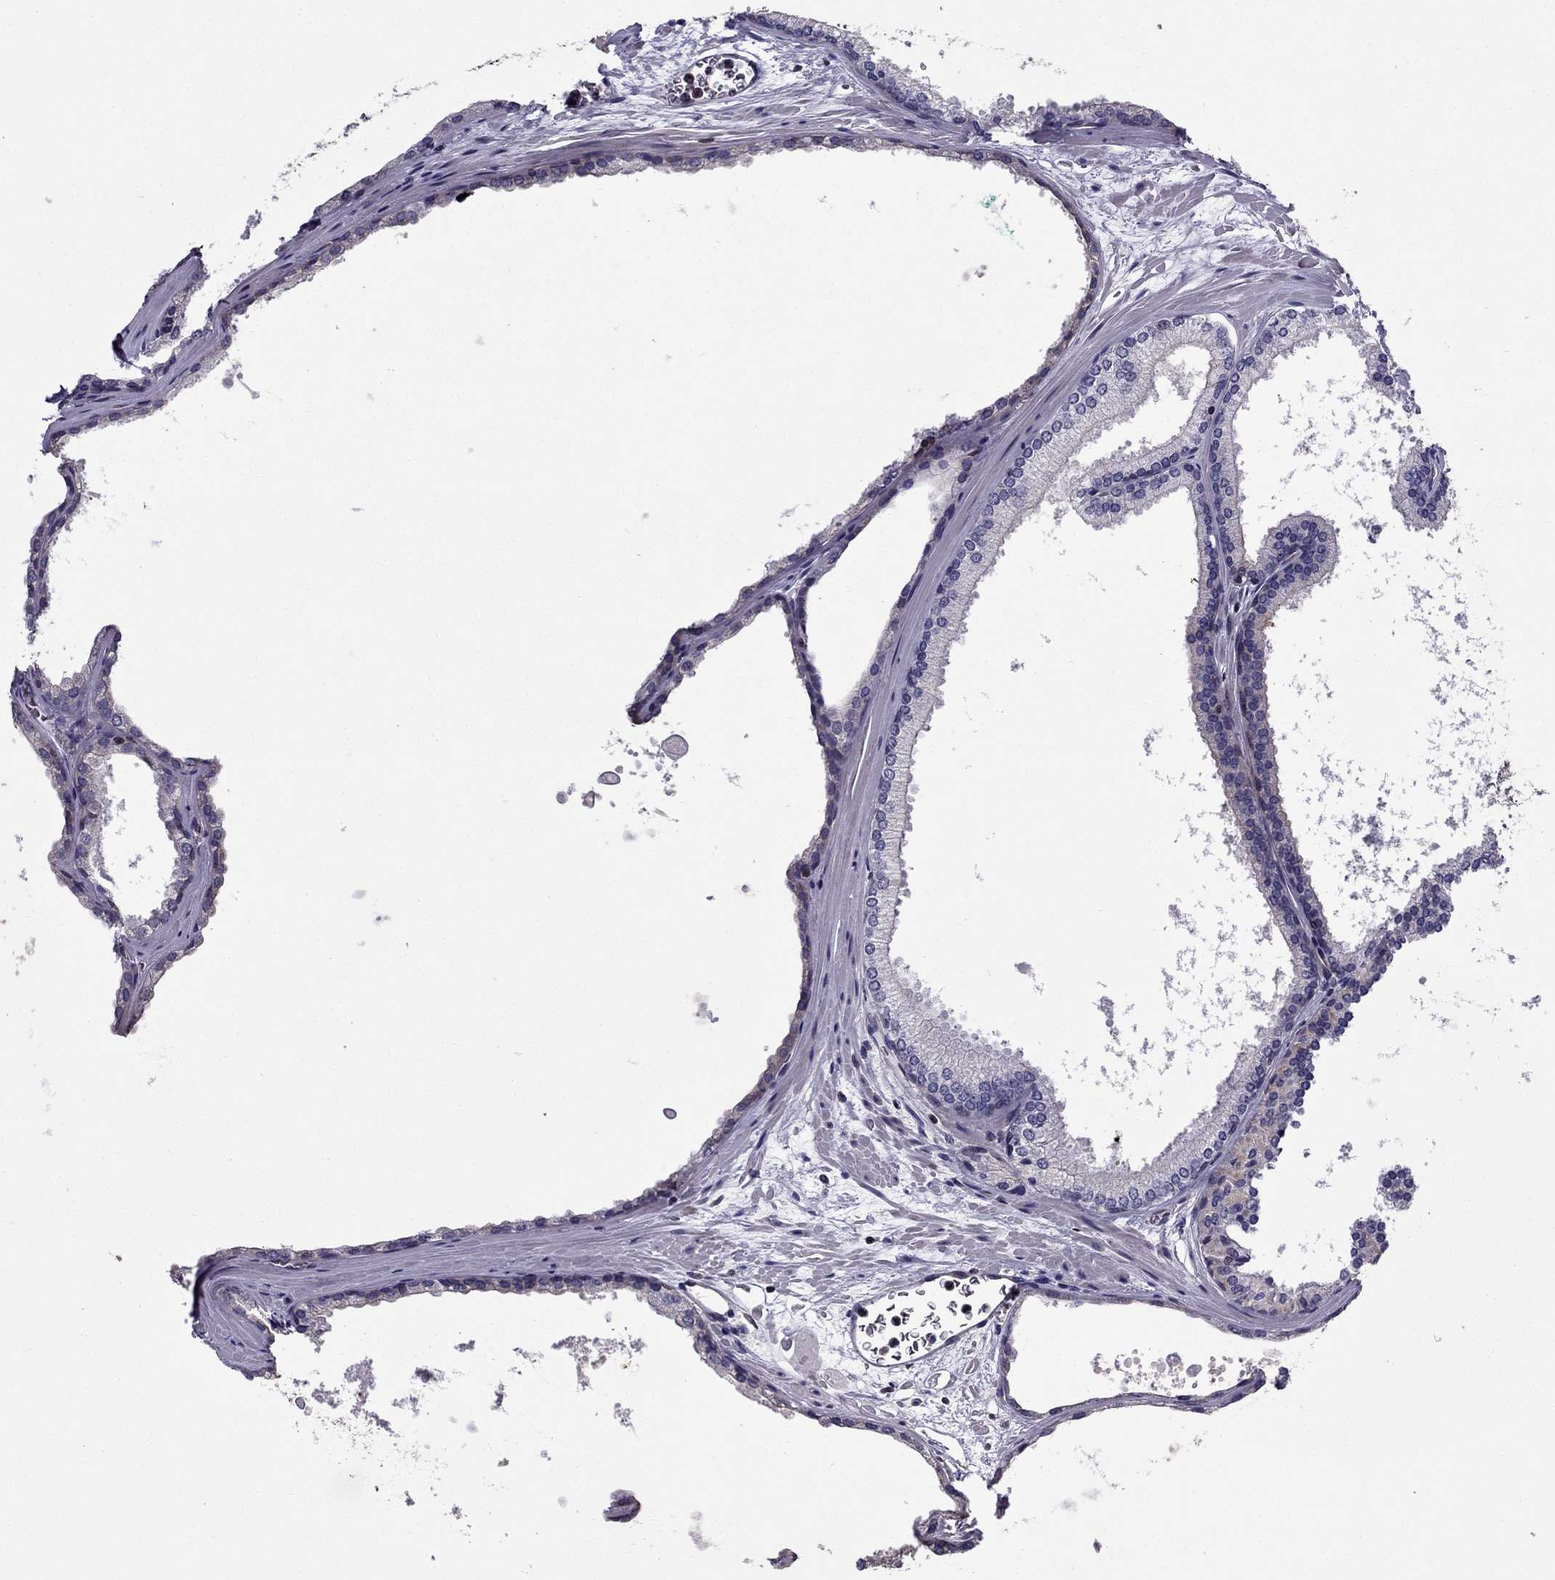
{"staining": {"intensity": "negative", "quantity": "none", "location": "none"}, "tissue": "prostate cancer", "cell_type": "Tumor cells", "image_type": "cancer", "snomed": [{"axis": "morphology", "description": "Adenocarcinoma, Low grade"}, {"axis": "topography", "description": "Prostate"}], "caption": "IHC of human adenocarcinoma (low-grade) (prostate) reveals no expression in tumor cells.", "gene": "CDC42BPA", "patient": {"sex": "male", "age": 56}}